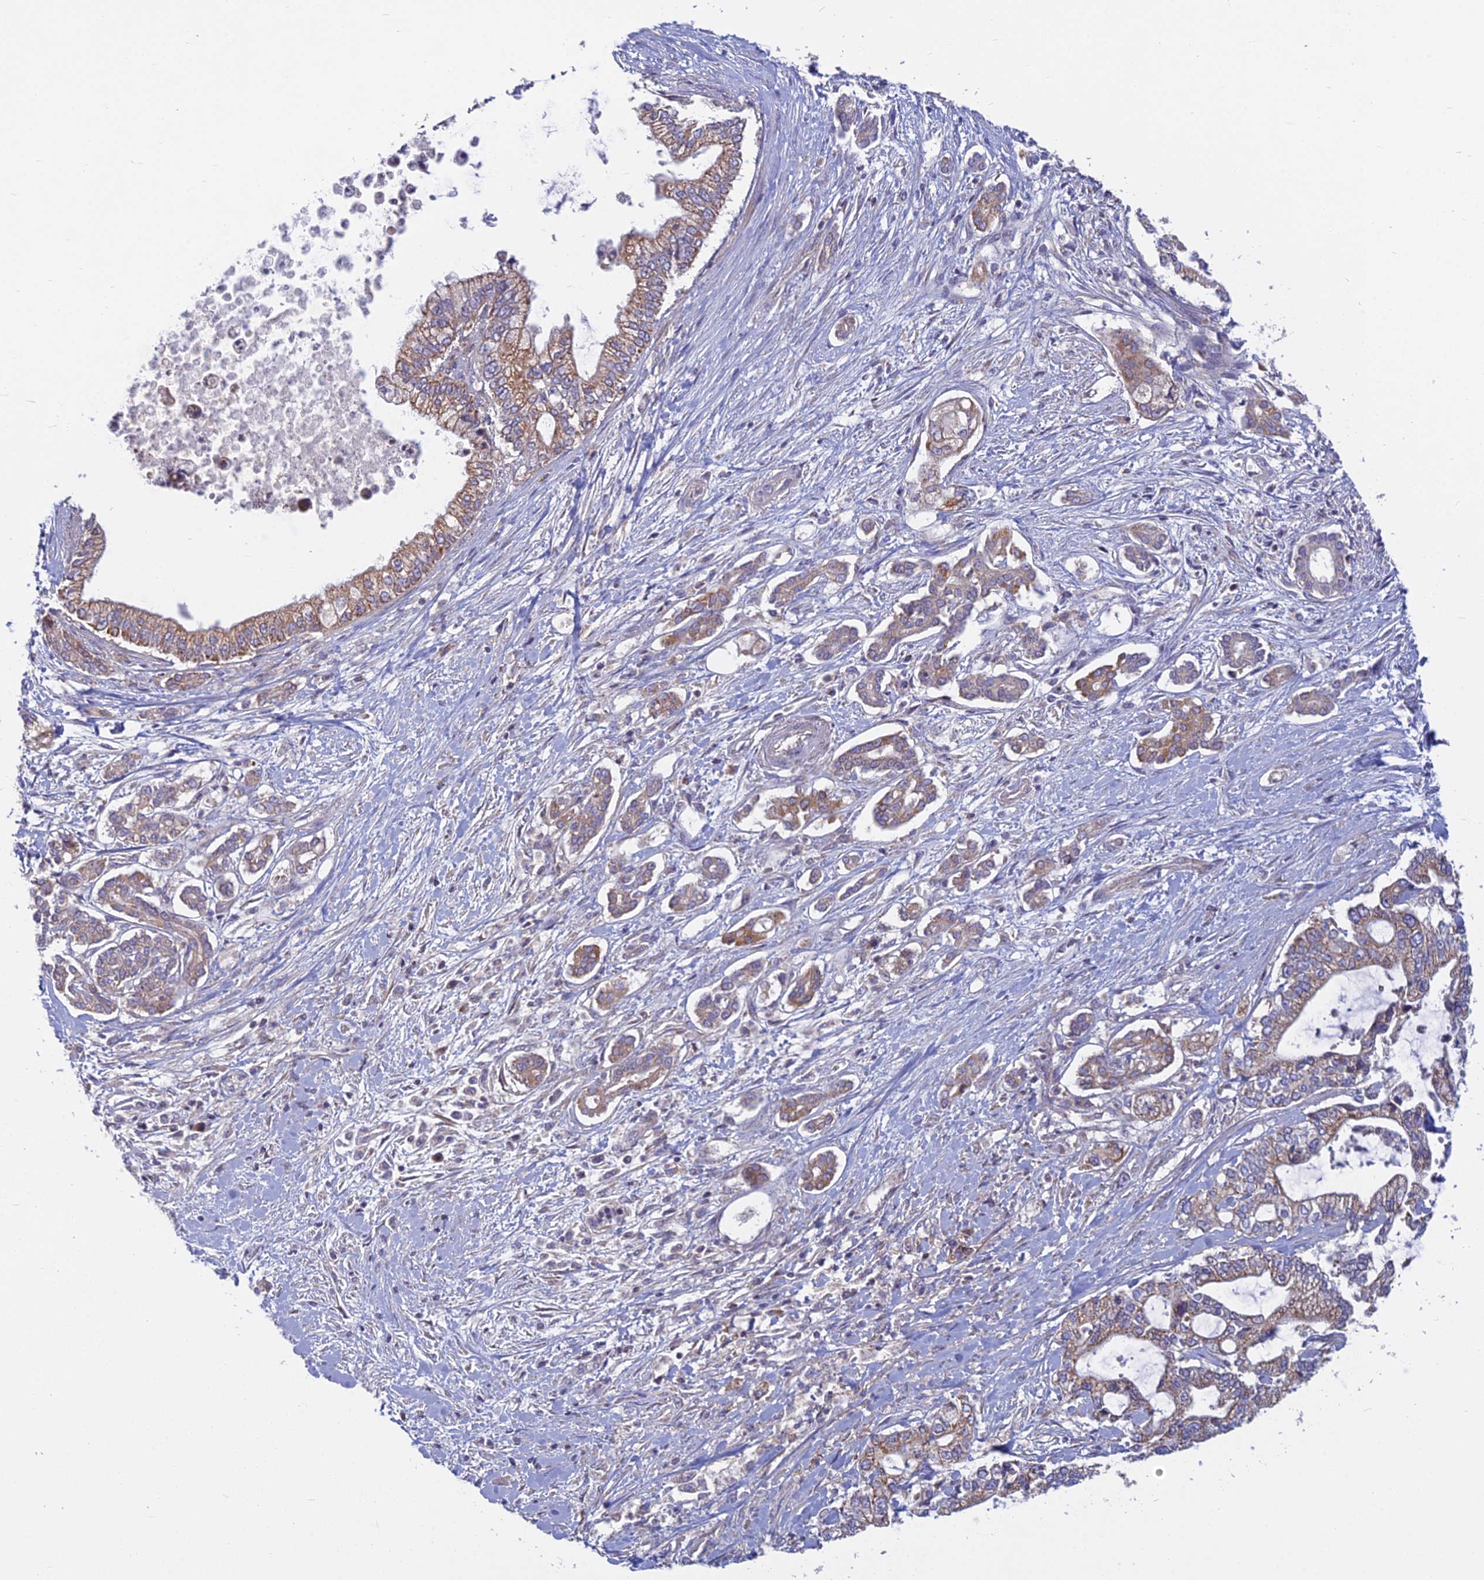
{"staining": {"intensity": "weak", "quantity": ">75%", "location": "cytoplasmic/membranous"}, "tissue": "pancreatic cancer", "cell_type": "Tumor cells", "image_type": "cancer", "snomed": [{"axis": "morphology", "description": "Adenocarcinoma, NOS"}, {"axis": "topography", "description": "Pancreas"}], "caption": "Tumor cells demonstrate low levels of weak cytoplasmic/membranous staining in approximately >75% of cells in pancreatic adenocarcinoma.", "gene": "COX20", "patient": {"sex": "male", "age": 69}}